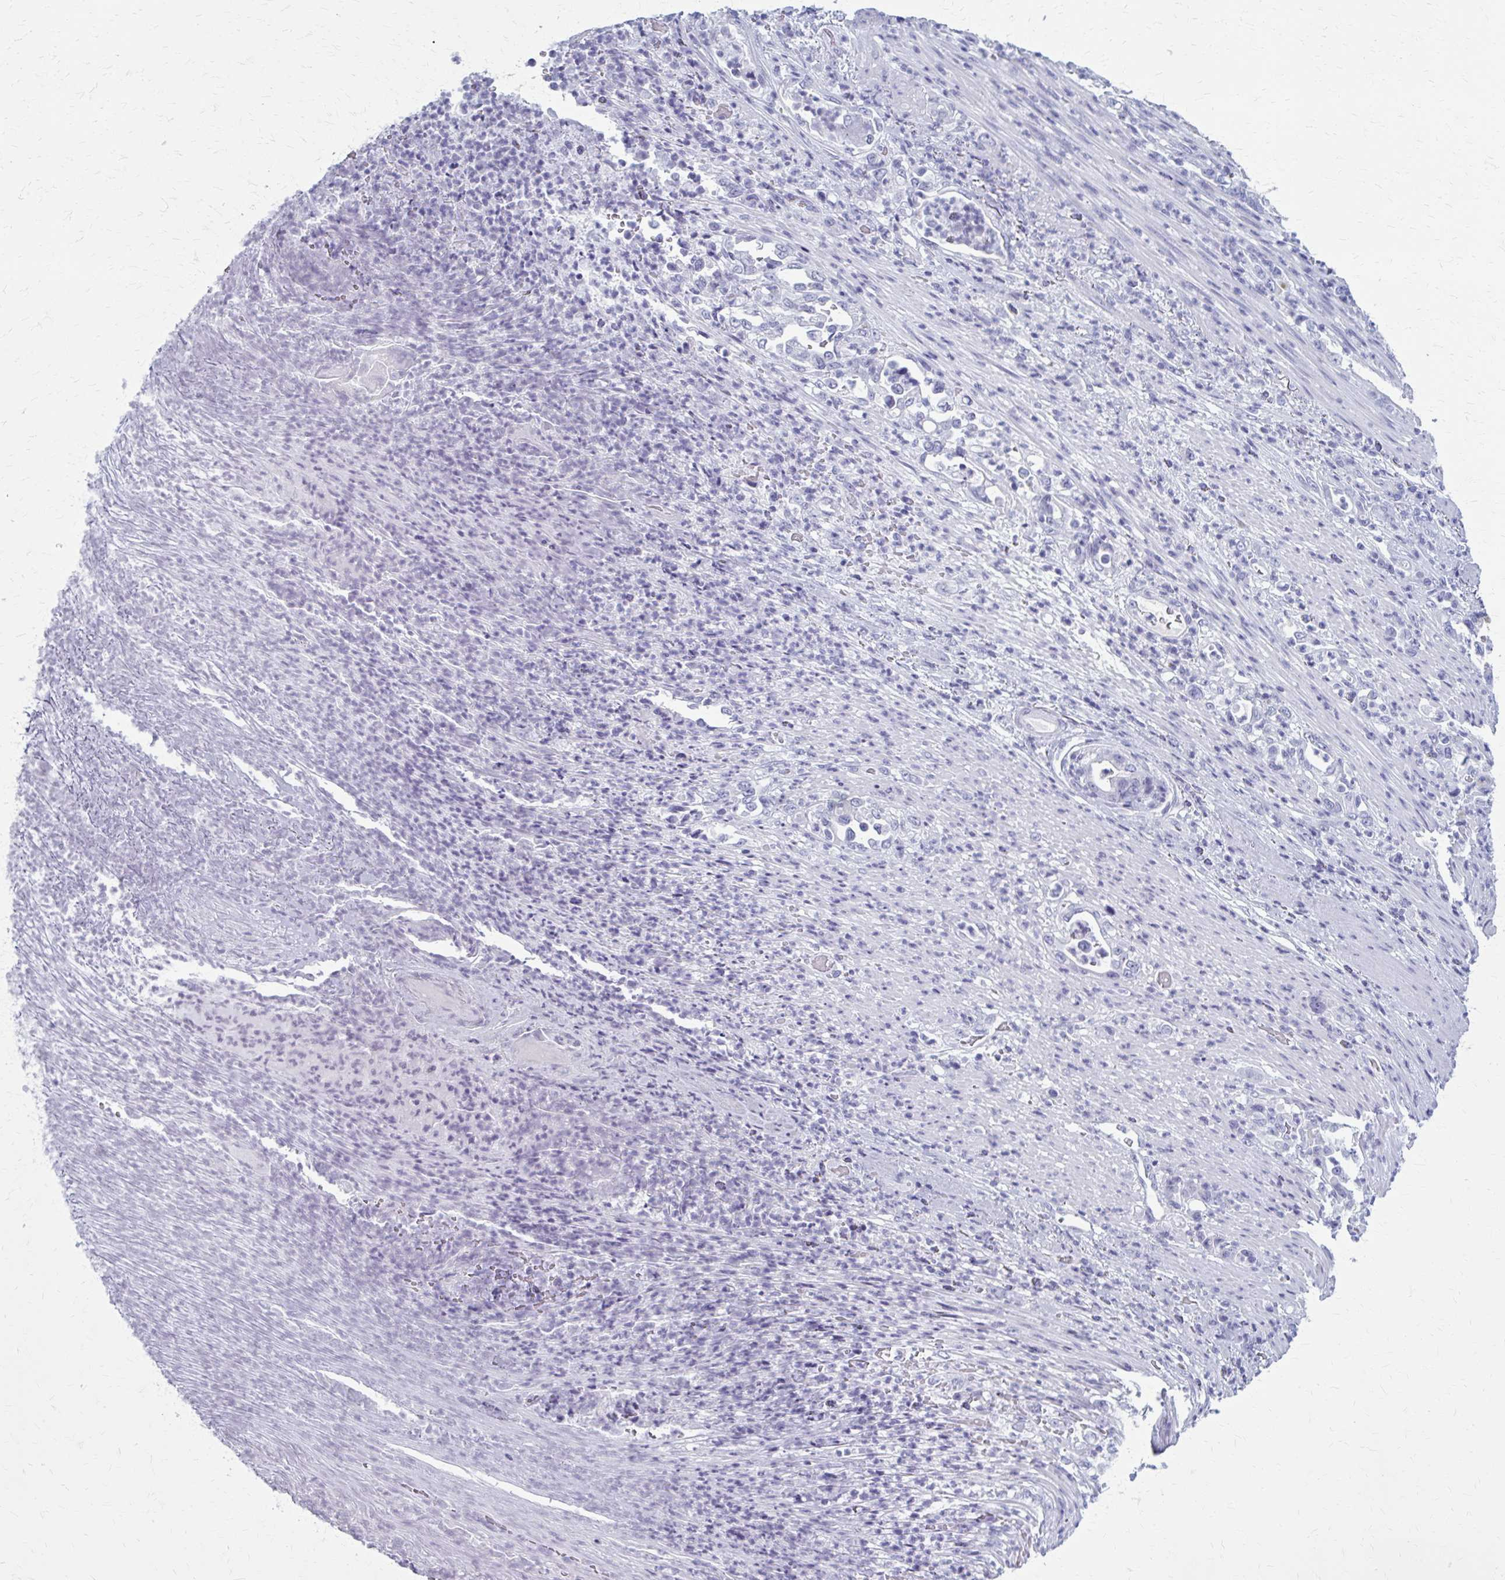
{"staining": {"intensity": "negative", "quantity": "none", "location": "none"}, "tissue": "stomach cancer", "cell_type": "Tumor cells", "image_type": "cancer", "snomed": [{"axis": "morphology", "description": "Normal tissue, NOS"}, {"axis": "morphology", "description": "Adenocarcinoma, NOS"}, {"axis": "topography", "description": "Stomach"}], "caption": "Immunohistochemistry (IHC) histopathology image of stomach adenocarcinoma stained for a protein (brown), which shows no positivity in tumor cells. (DAB (3,3'-diaminobenzidine) immunohistochemistry, high magnification).", "gene": "ZDHHC7", "patient": {"sex": "female", "age": 79}}